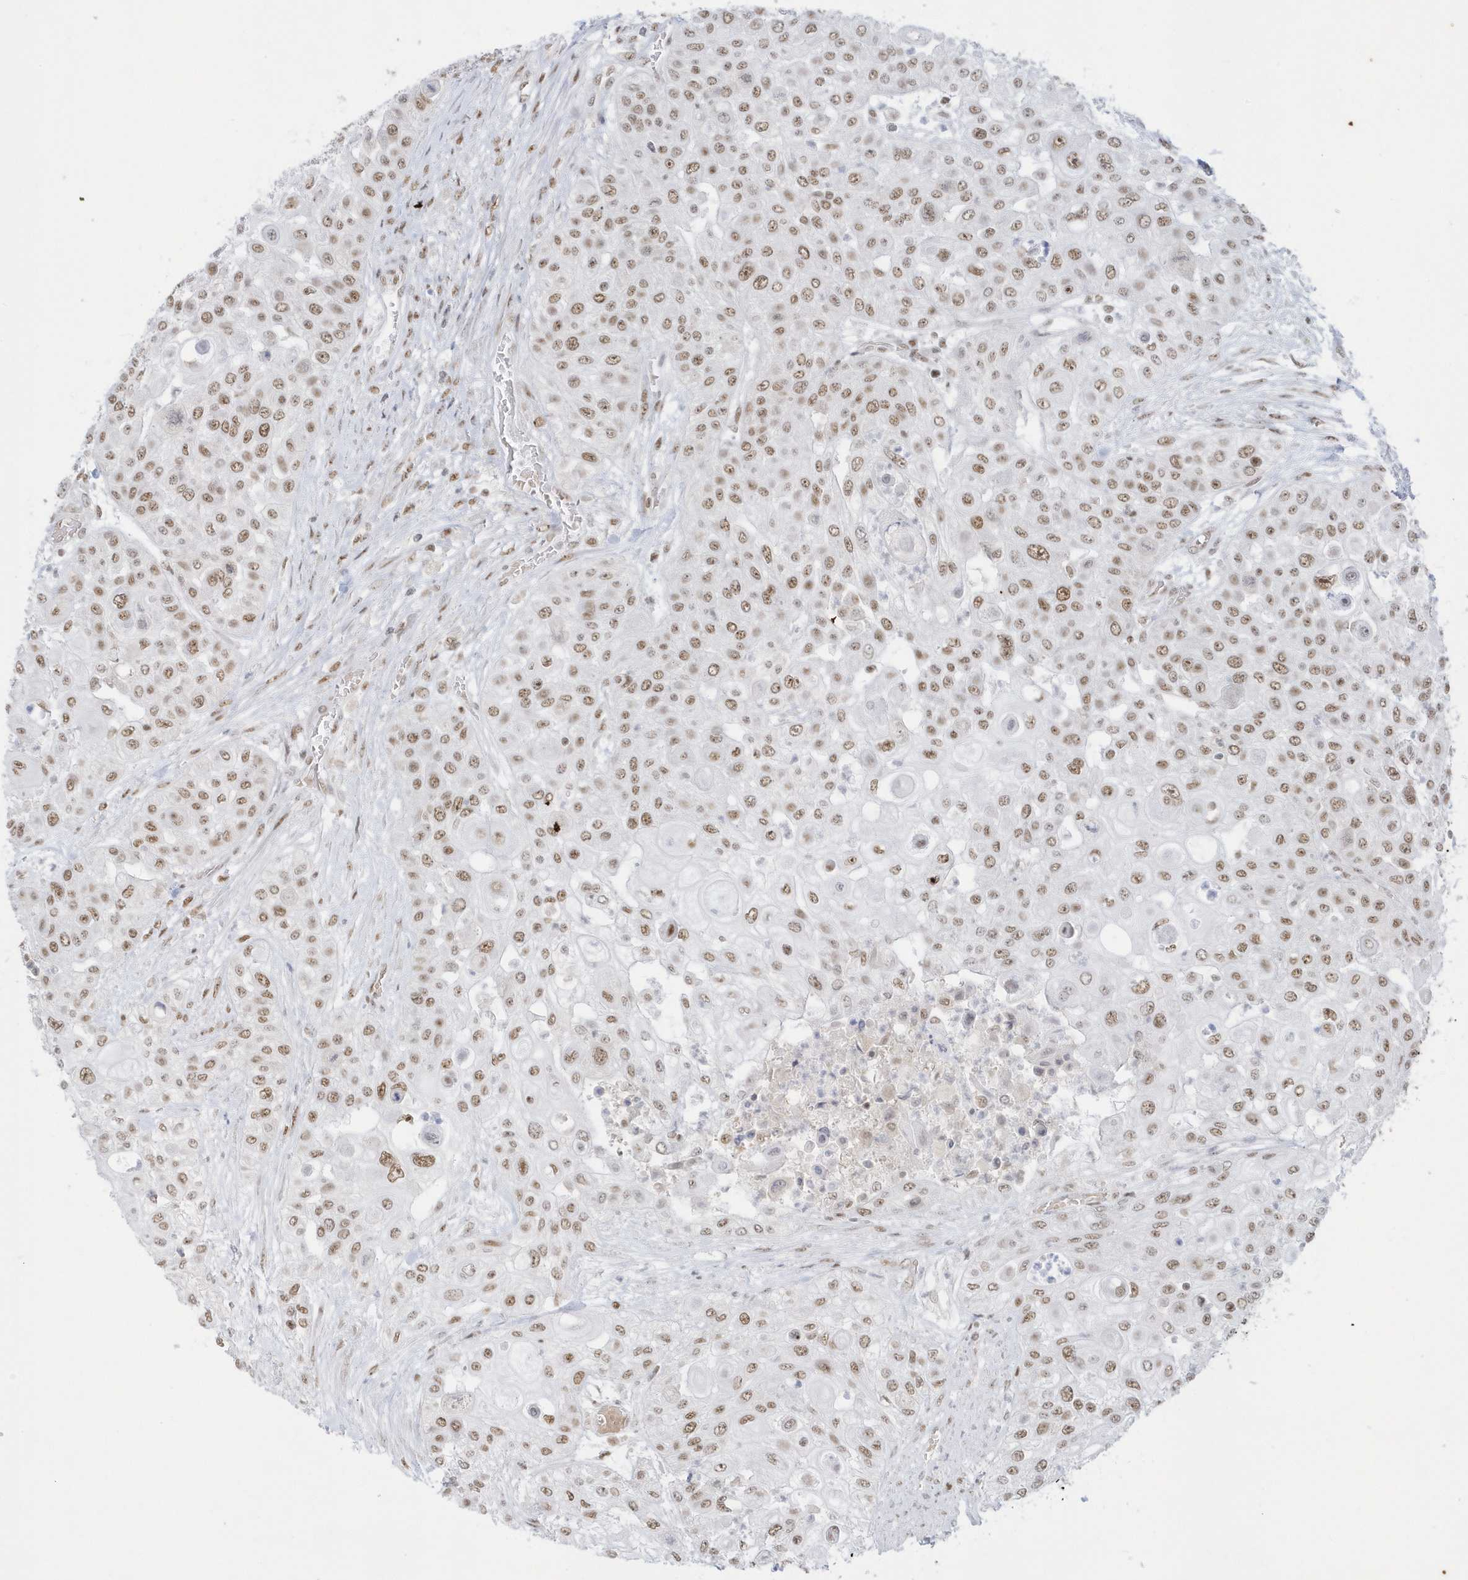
{"staining": {"intensity": "moderate", "quantity": ">75%", "location": "nuclear"}, "tissue": "urothelial cancer", "cell_type": "Tumor cells", "image_type": "cancer", "snomed": [{"axis": "morphology", "description": "Urothelial carcinoma, High grade"}, {"axis": "topography", "description": "Urinary bladder"}], "caption": "Urothelial cancer was stained to show a protein in brown. There is medium levels of moderate nuclear expression in about >75% of tumor cells.", "gene": "PPIL2", "patient": {"sex": "female", "age": 79}}